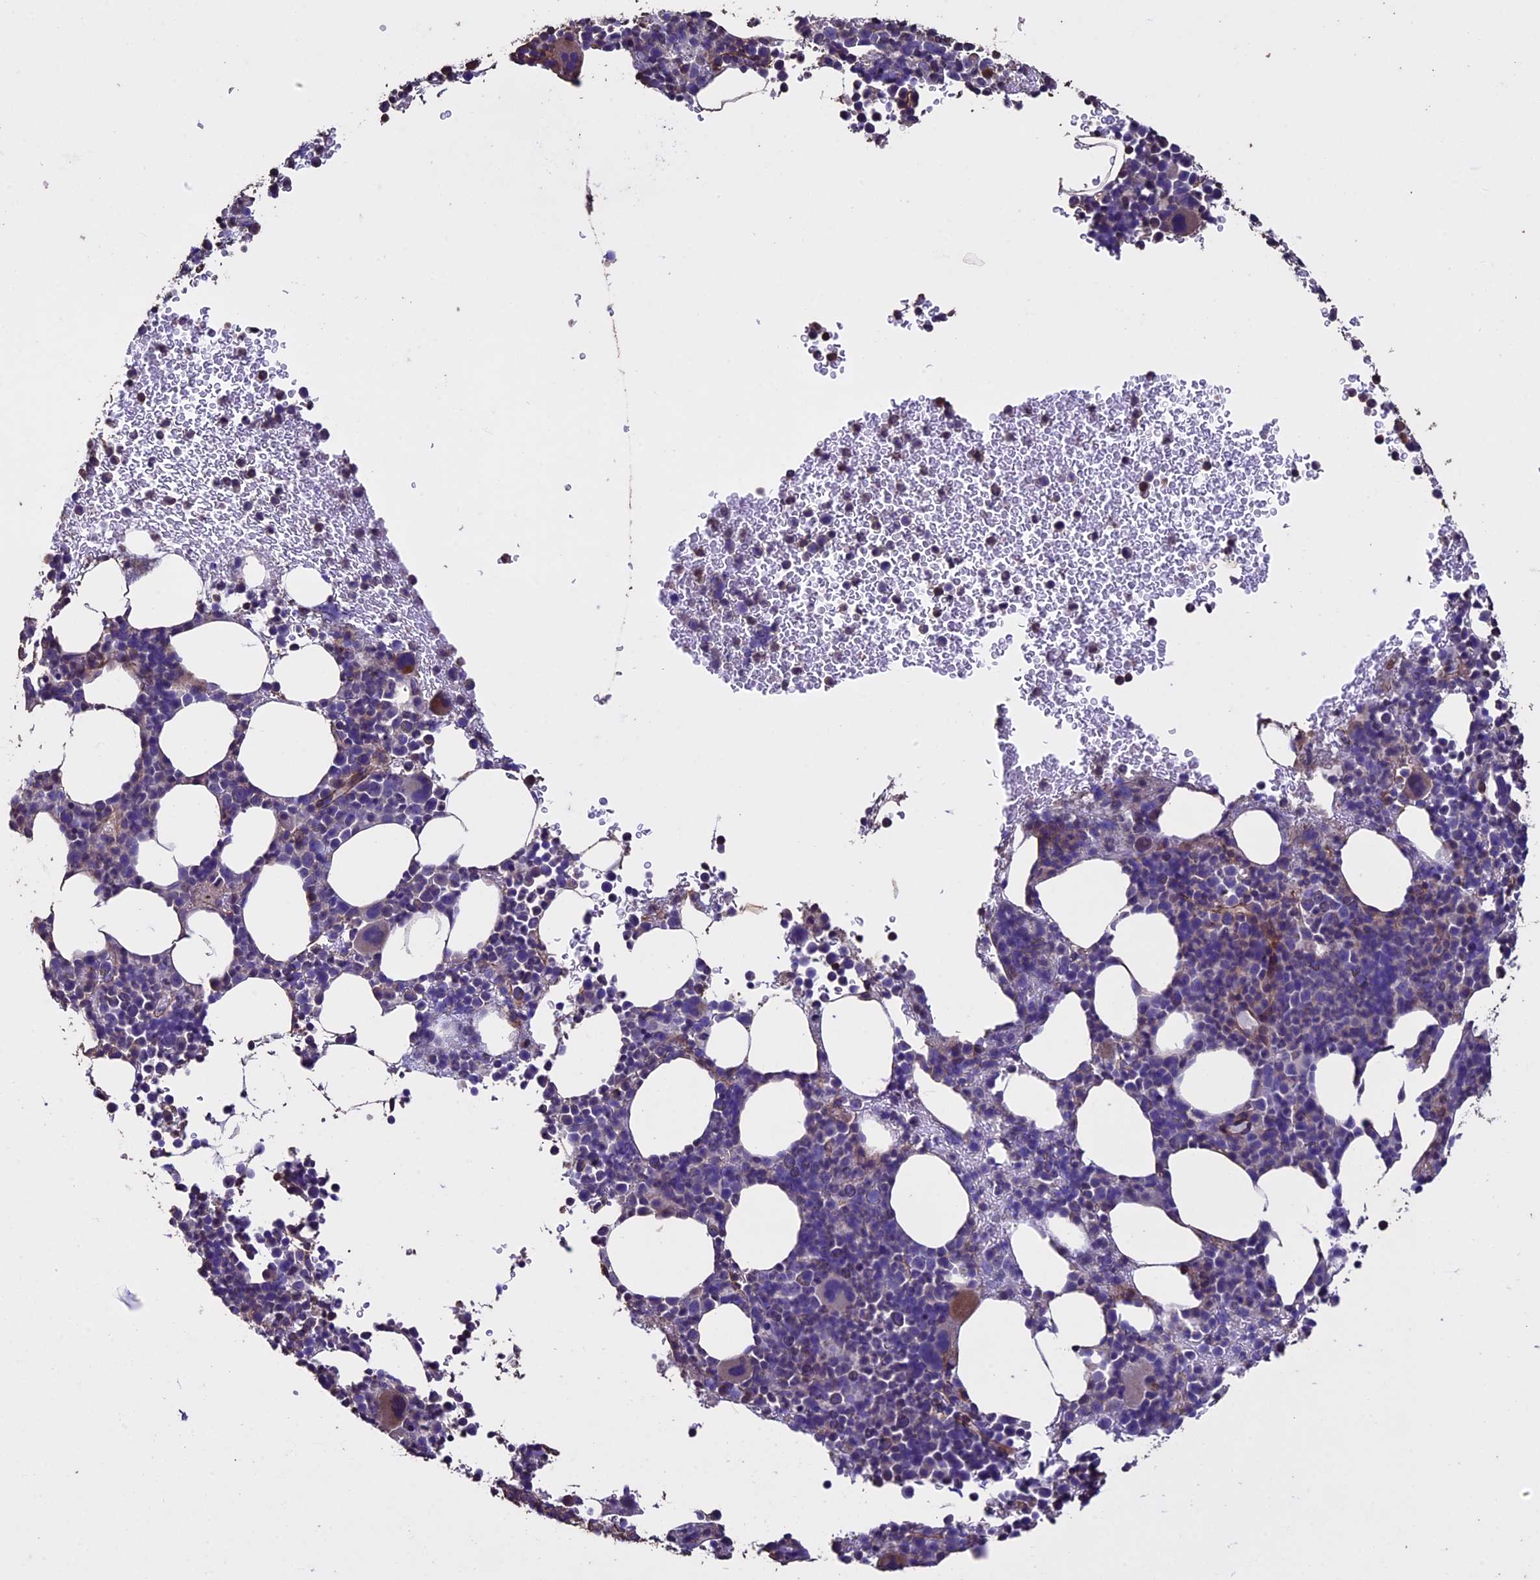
{"staining": {"intensity": "moderate", "quantity": "<25%", "location": "cytoplasmic/membranous"}, "tissue": "bone marrow", "cell_type": "Hematopoietic cells", "image_type": "normal", "snomed": [{"axis": "morphology", "description": "Normal tissue, NOS"}, {"axis": "topography", "description": "Bone marrow"}], "caption": "IHC micrograph of benign bone marrow: human bone marrow stained using immunohistochemistry (IHC) demonstrates low levels of moderate protein expression localized specifically in the cytoplasmic/membranous of hematopoietic cells, appearing as a cytoplasmic/membranous brown color.", "gene": "USB1", "patient": {"sex": "female", "age": 82}}